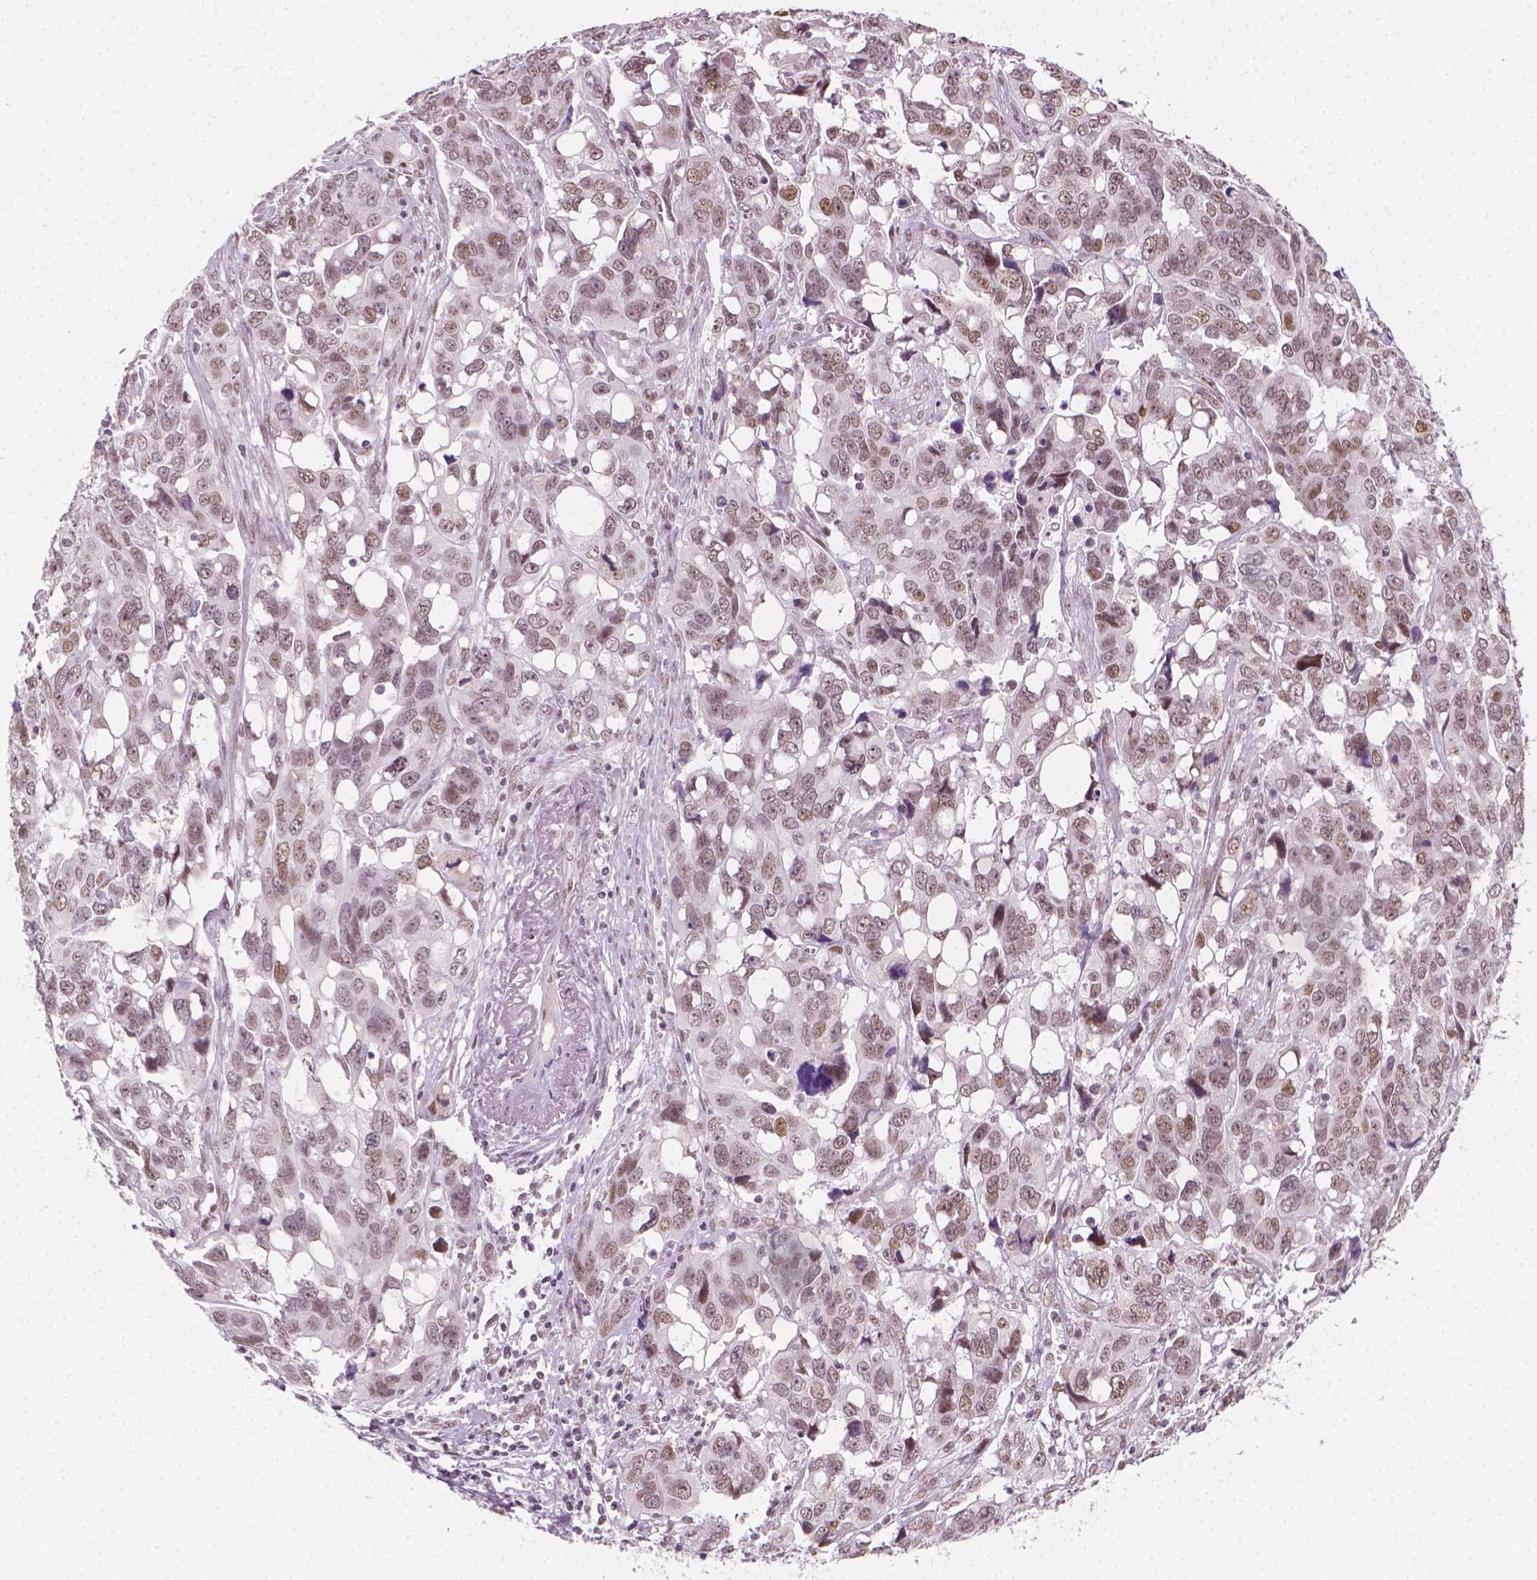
{"staining": {"intensity": "weak", "quantity": ">75%", "location": "nuclear"}, "tissue": "ovarian cancer", "cell_type": "Tumor cells", "image_type": "cancer", "snomed": [{"axis": "morphology", "description": "Carcinoma, endometroid"}, {"axis": "topography", "description": "Ovary"}], "caption": "The photomicrograph demonstrates staining of ovarian cancer, revealing weak nuclear protein expression (brown color) within tumor cells.", "gene": "CDKN1C", "patient": {"sex": "female", "age": 78}}